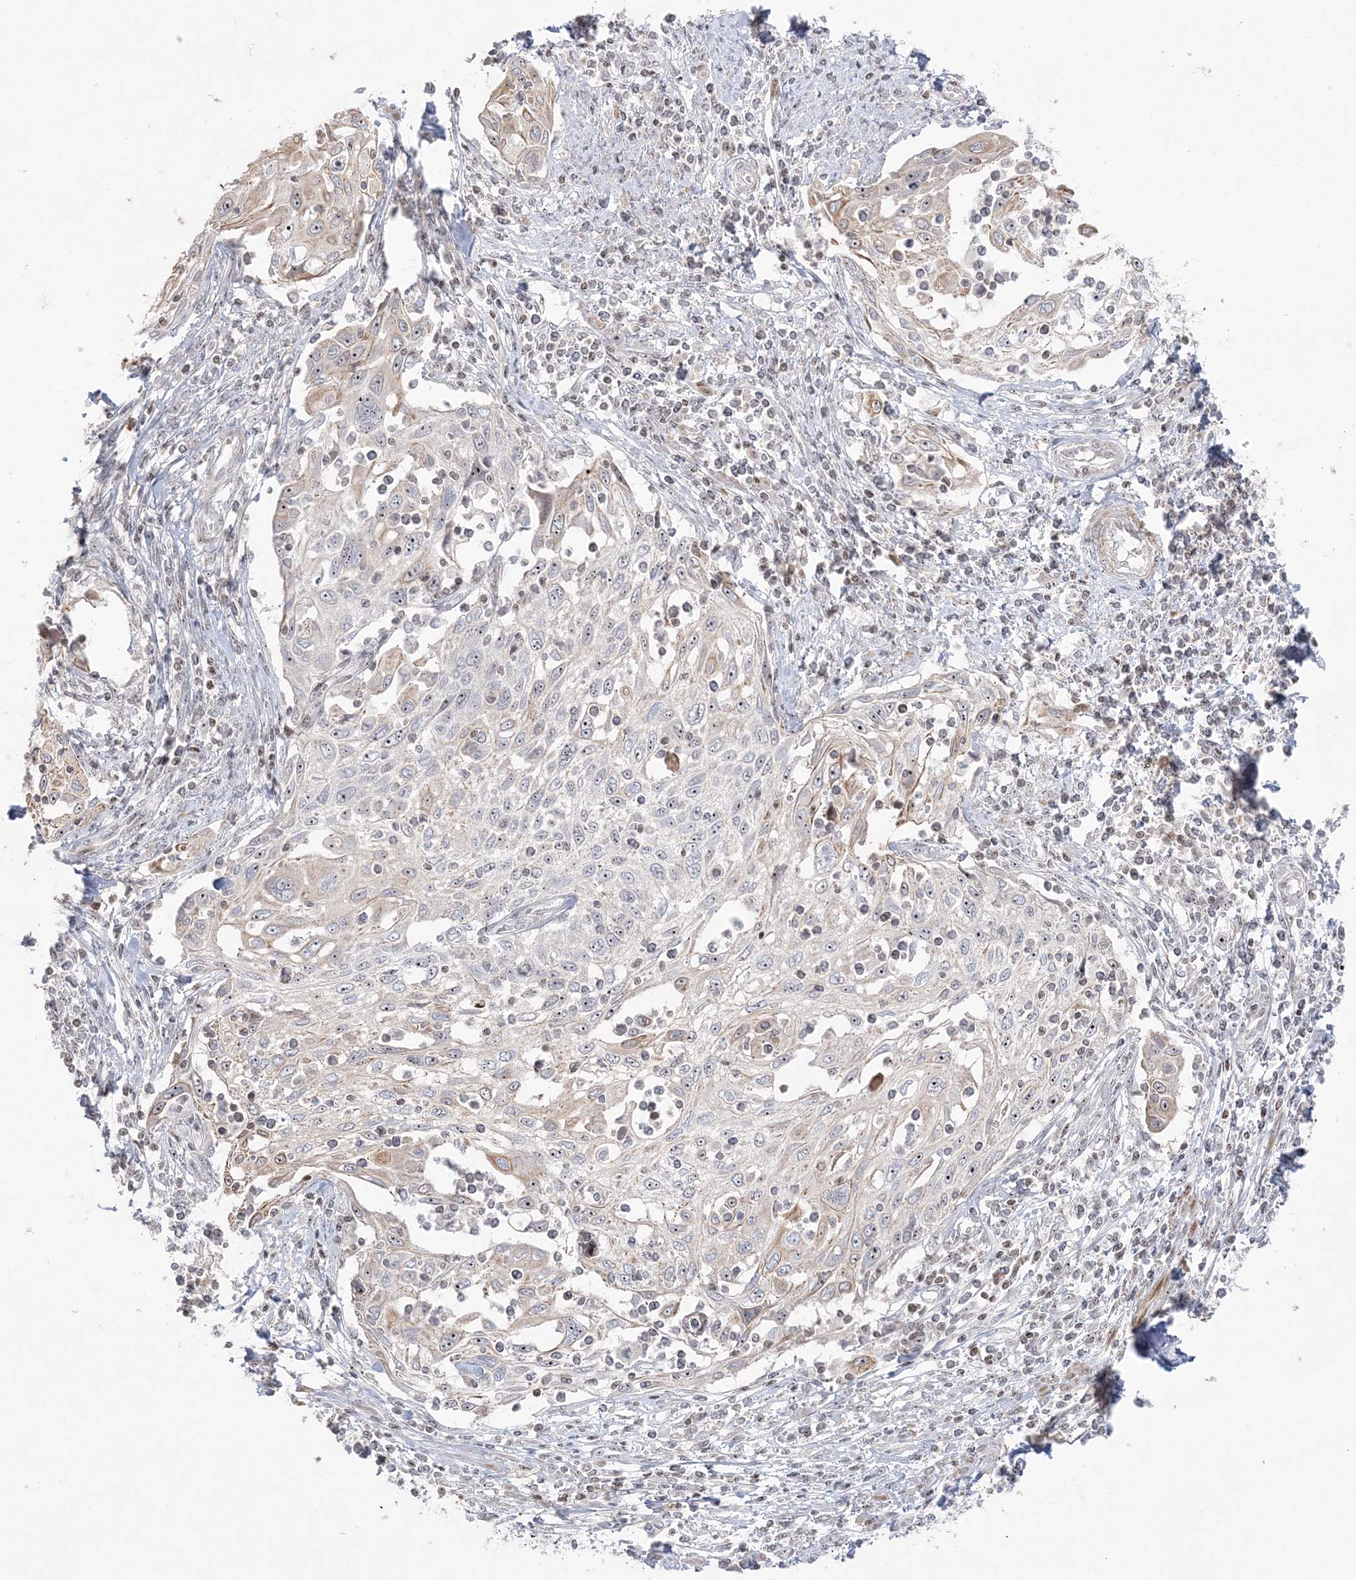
{"staining": {"intensity": "weak", "quantity": "<25%", "location": "cytoplasmic/membranous,nuclear"}, "tissue": "cervical cancer", "cell_type": "Tumor cells", "image_type": "cancer", "snomed": [{"axis": "morphology", "description": "Squamous cell carcinoma, NOS"}, {"axis": "topography", "description": "Cervix"}], "caption": "An immunohistochemistry image of cervical cancer is shown. There is no staining in tumor cells of cervical cancer. The staining is performed using DAB brown chromogen with nuclei counter-stained in using hematoxylin.", "gene": "SH3BP4", "patient": {"sex": "female", "age": 70}}